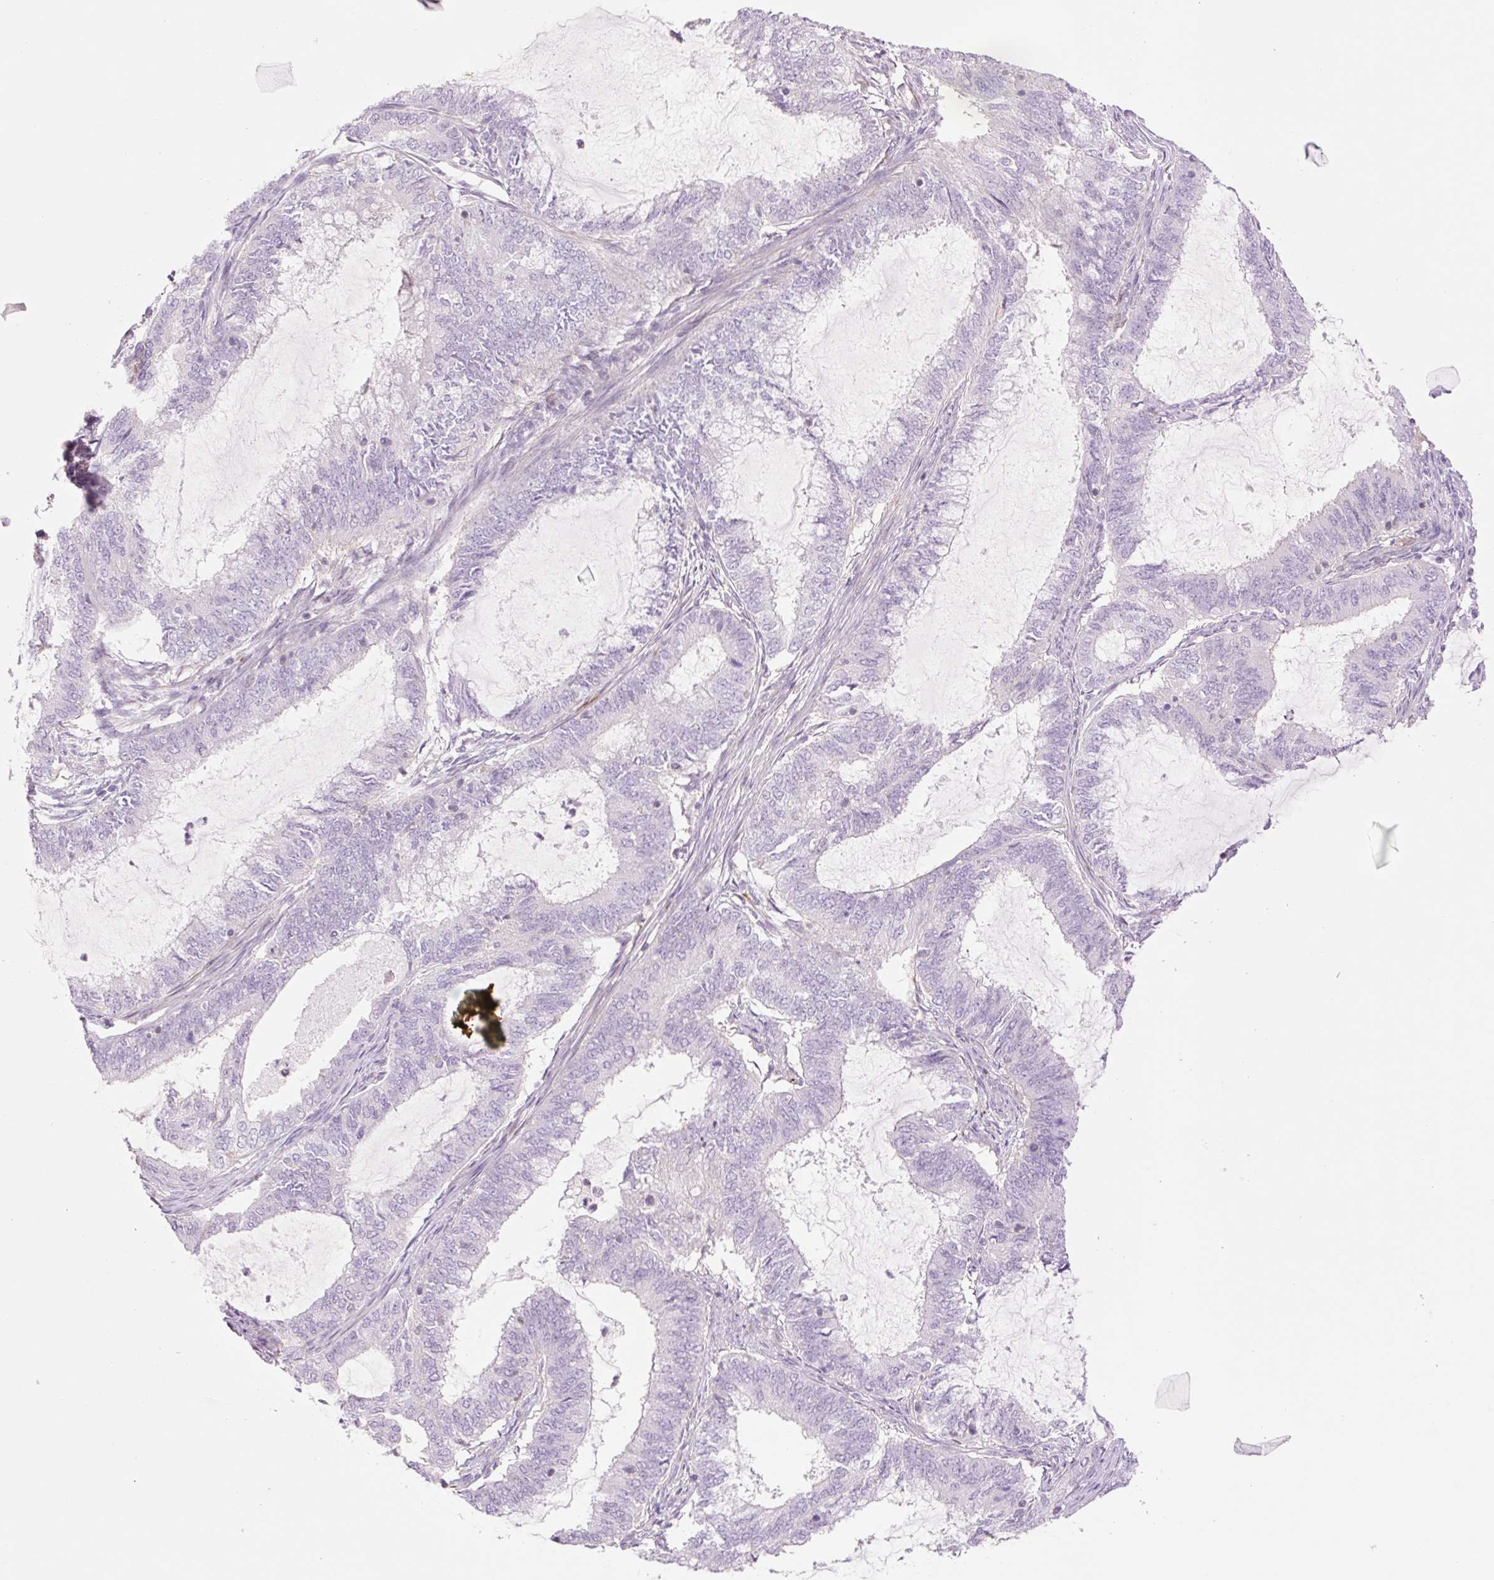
{"staining": {"intensity": "negative", "quantity": "none", "location": "none"}, "tissue": "endometrial cancer", "cell_type": "Tumor cells", "image_type": "cancer", "snomed": [{"axis": "morphology", "description": "Adenocarcinoma, NOS"}, {"axis": "topography", "description": "Endometrium"}], "caption": "Immunohistochemical staining of endometrial cancer demonstrates no significant positivity in tumor cells.", "gene": "ZFYVE21", "patient": {"sex": "female", "age": 51}}